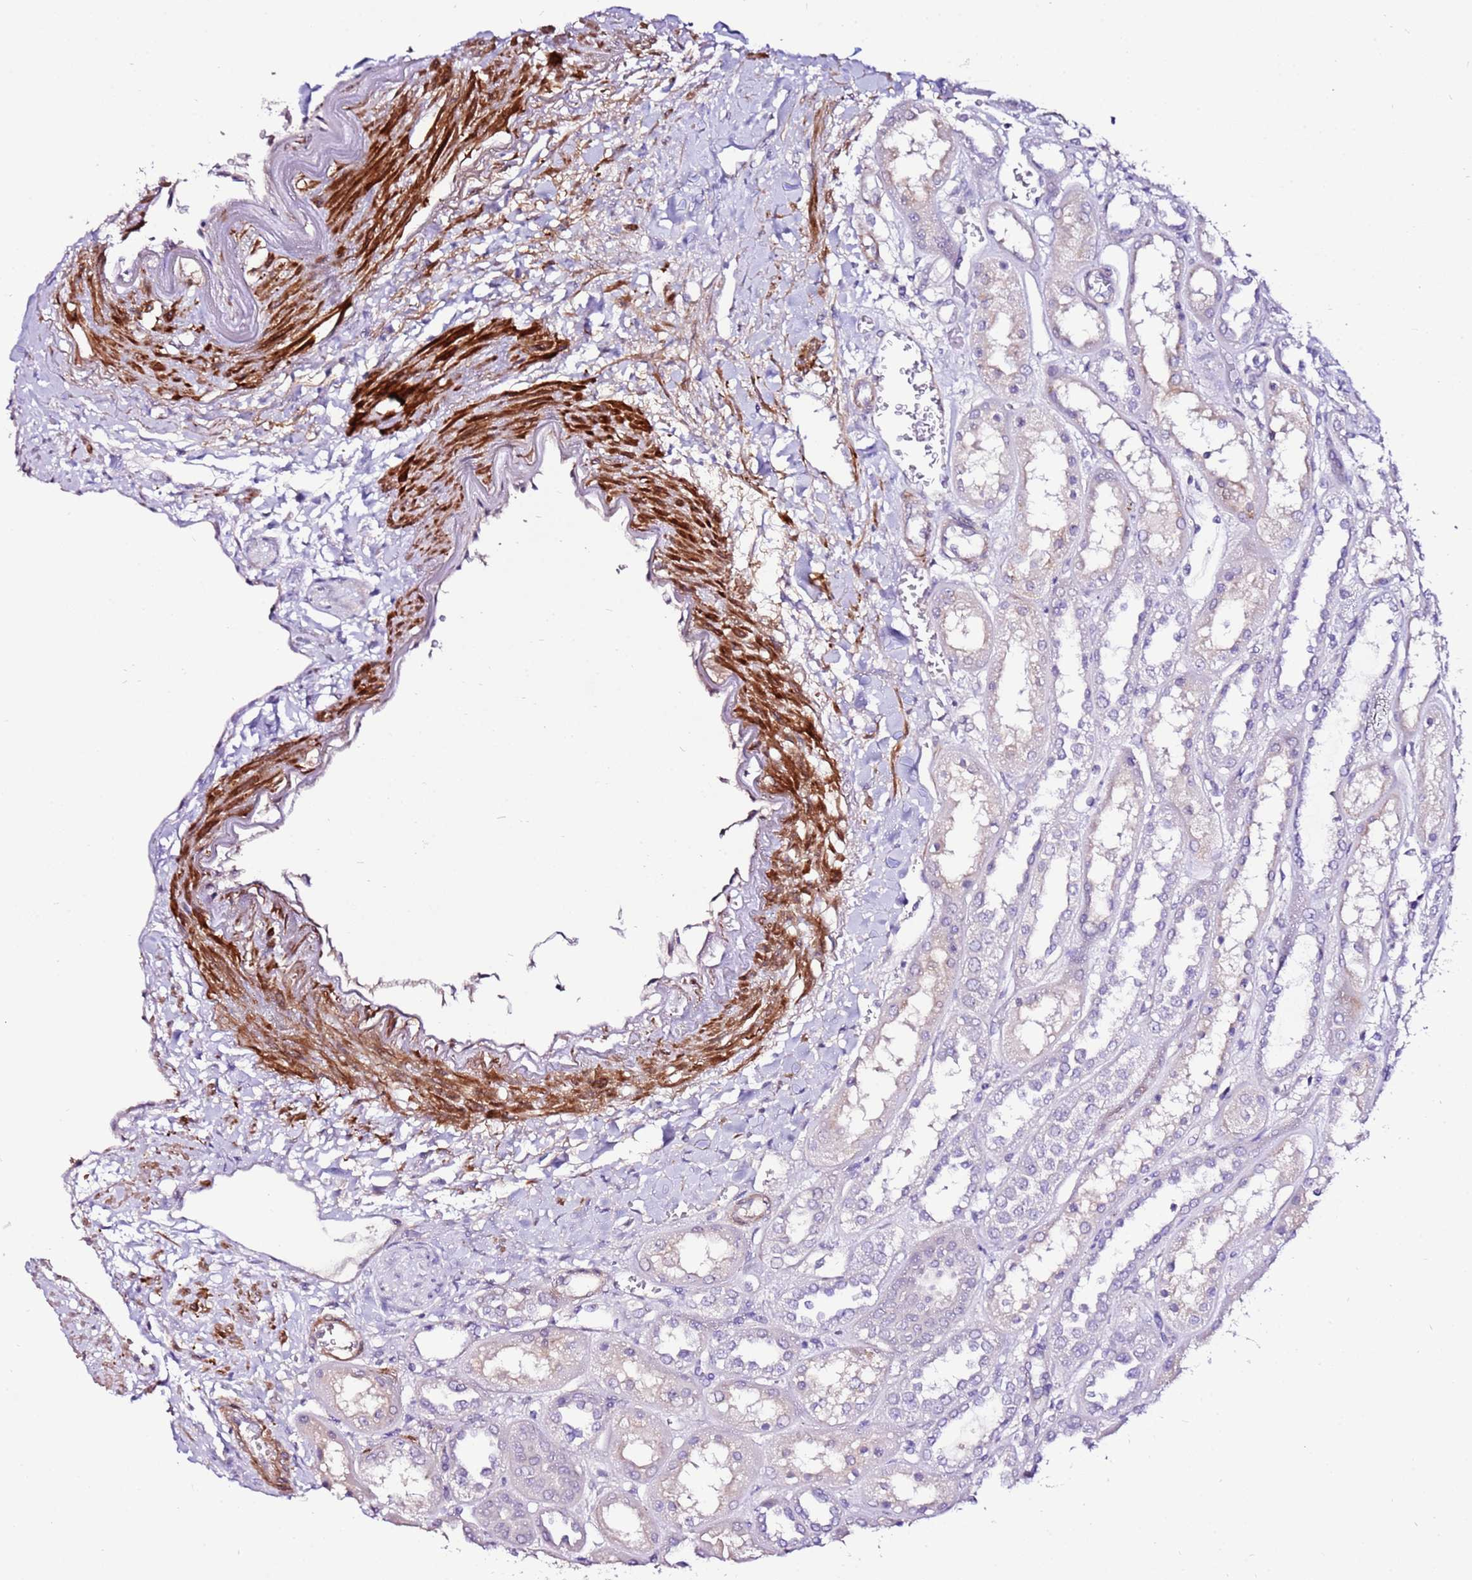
{"staining": {"intensity": "negative", "quantity": "none", "location": "none"}, "tissue": "kidney", "cell_type": "Cells in glomeruli", "image_type": "normal", "snomed": [{"axis": "morphology", "description": "Normal tissue, NOS"}, {"axis": "topography", "description": "Kidney"}], "caption": "This is an IHC photomicrograph of unremarkable human kidney. There is no expression in cells in glomeruli.", "gene": "ART5", "patient": {"sex": "male", "age": 70}}